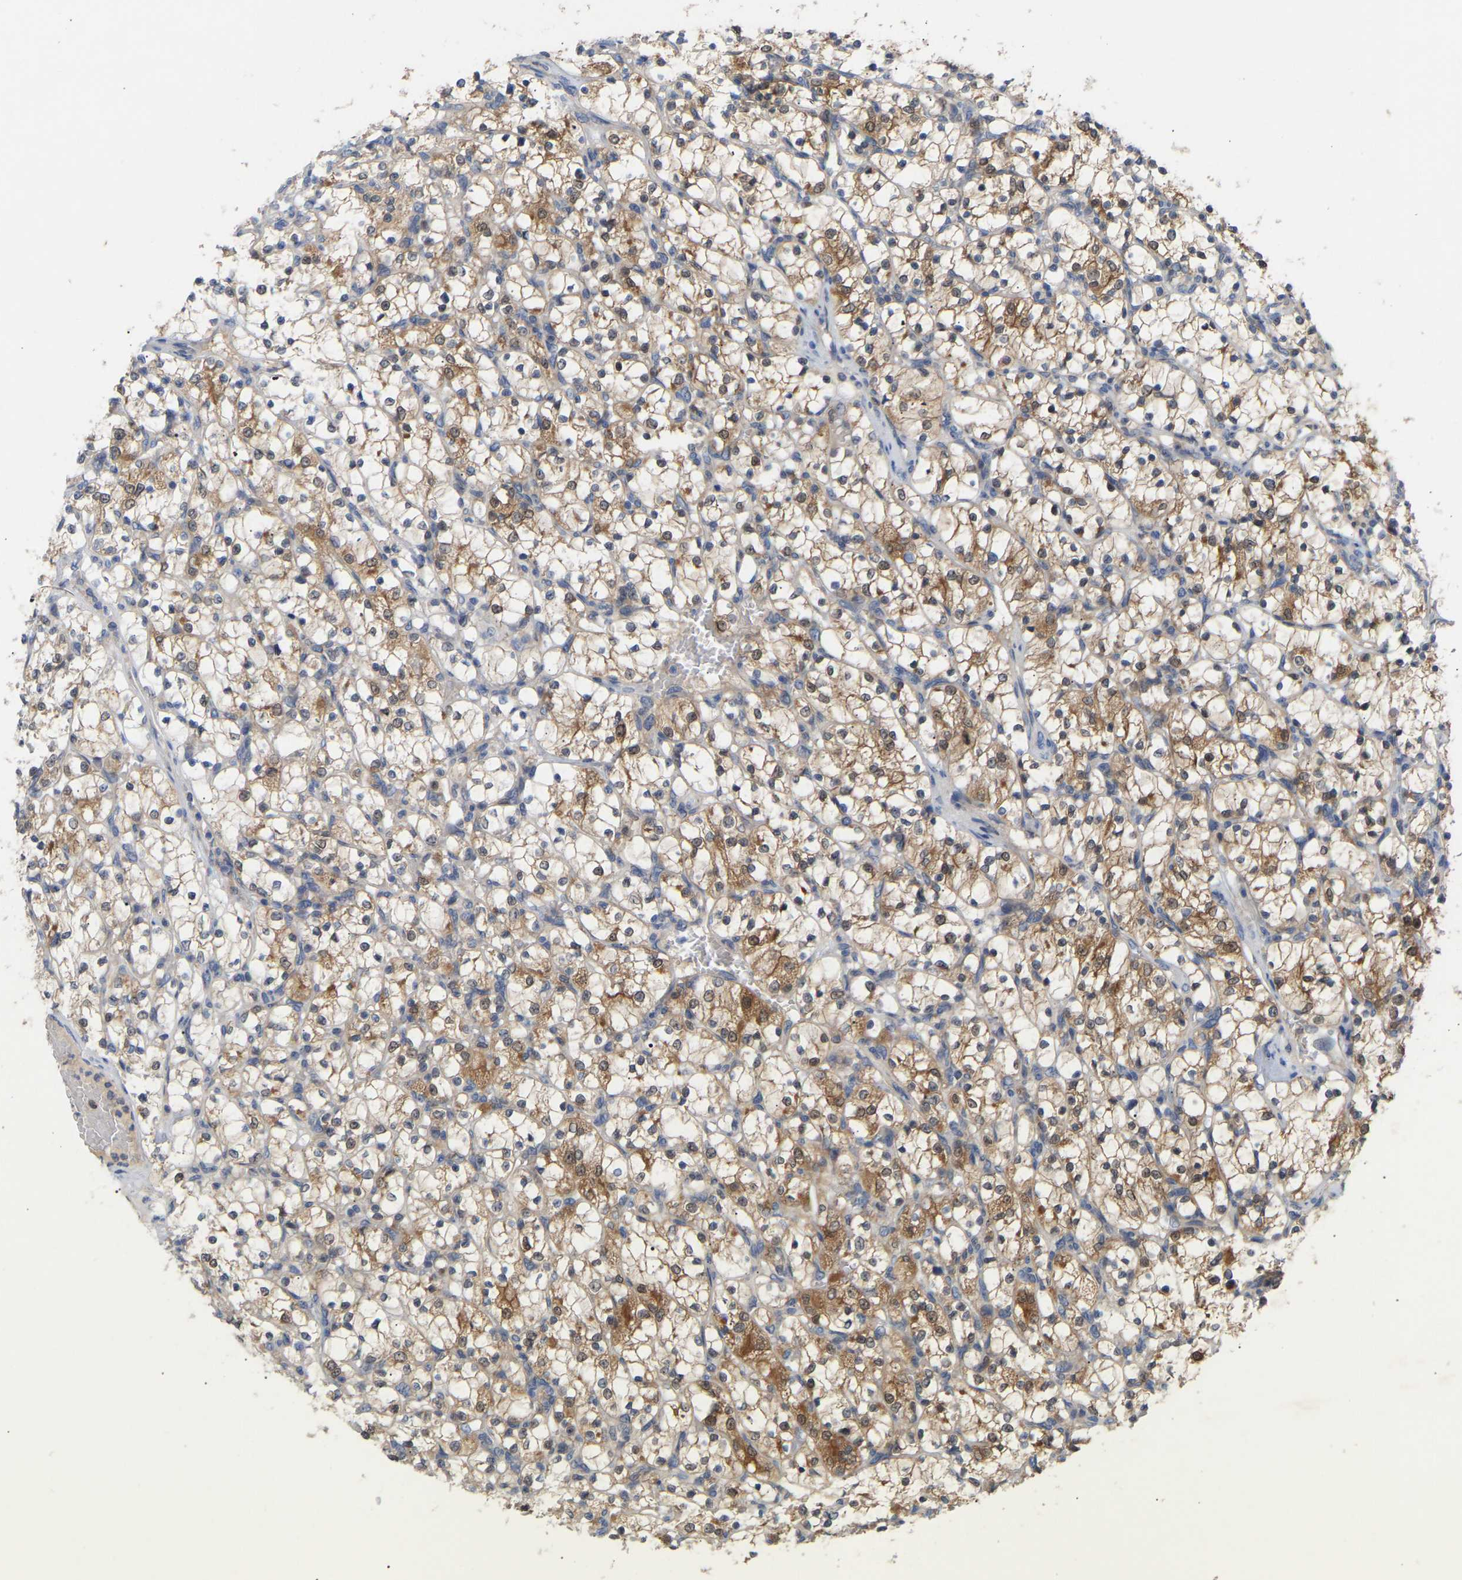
{"staining": {"intensity": "moderate", "quantity": ">75%", "location": "cytoplasmic/membranous"}, "tissue": "renal cancer", "cell_type": "Tumor cells", "image_type": "cancer", "snomed": [{"axis": "morphology", "description": "Adenocarcinoma, NOS"}, {"axis": "topography", "description": "Kidney"}], "caption": "Immunohistochemistry (IHC) (DAB (3,3'-diaminobenzidine)) staining of human renal cancer displays moderate cytoplasmic/membranous protein staining in approximately >75% of tumor cells. The protein of interest is stained brown, and the nuclei are stained in blue (DAB IHC with brightfield microscopy, high magnification).", "gene": "TPMT", "patient": {"sex": "female", "age": 69}}